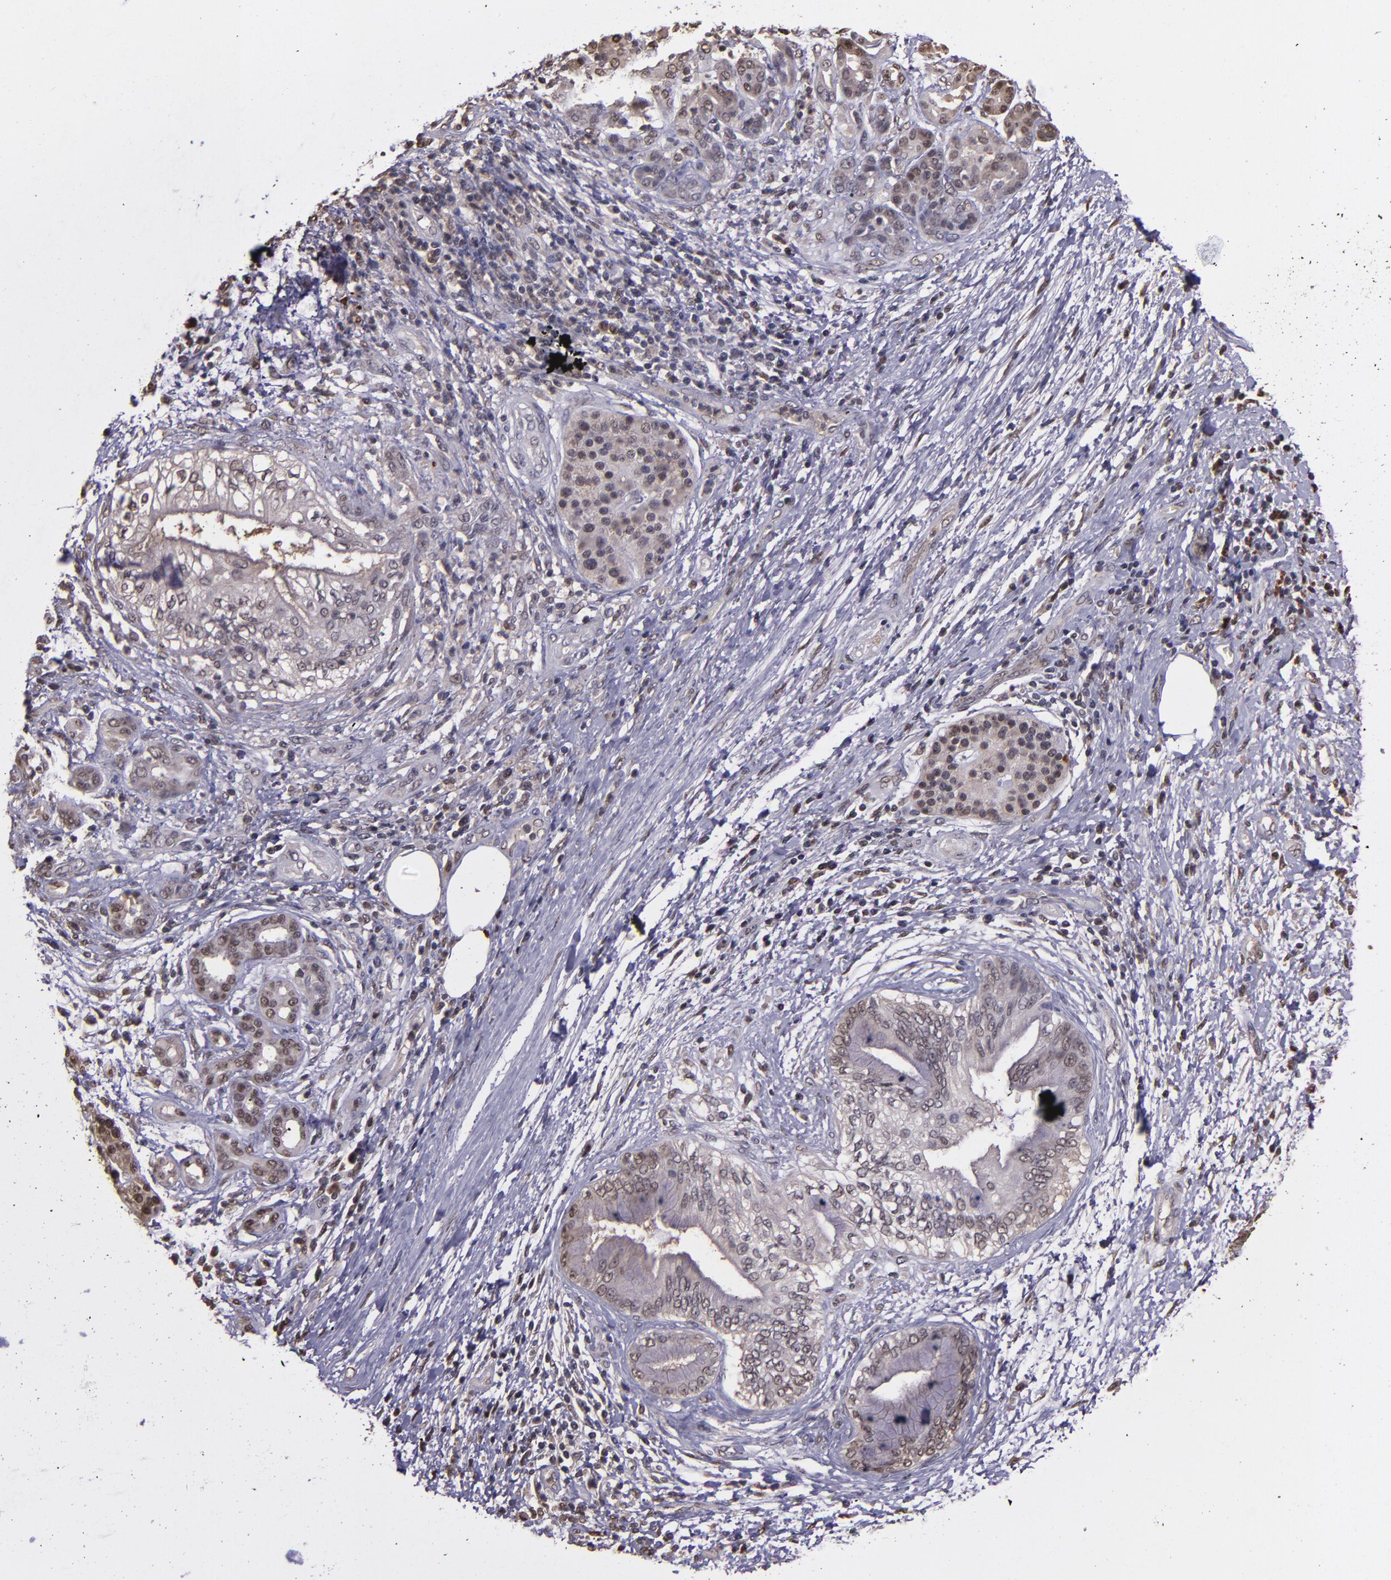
{"staining": {"intensity": "weak", "quantity": "25%-75%", "location": "cytoplasmic/membranous,nuclear"}, "tissue": "pancreatic cancer", "cell_type": "Tumor cells", "image_type": "cancer", "snomed": [{"axis": "morphology", "description": "Adenocarcinoma, NOS"}, {"axis": "topography", "description": "Pancreas"}], "caption": "Approximately 25%-75% of tumor cells in pancreatic adenocarcinoma exhibit weak cytoplasmic/membranous and nuclear protein expression as visualized by brown immunohistochemical staining.", "gene": "SERPINF2", "patient": {"sex": "female", "age": 70}}